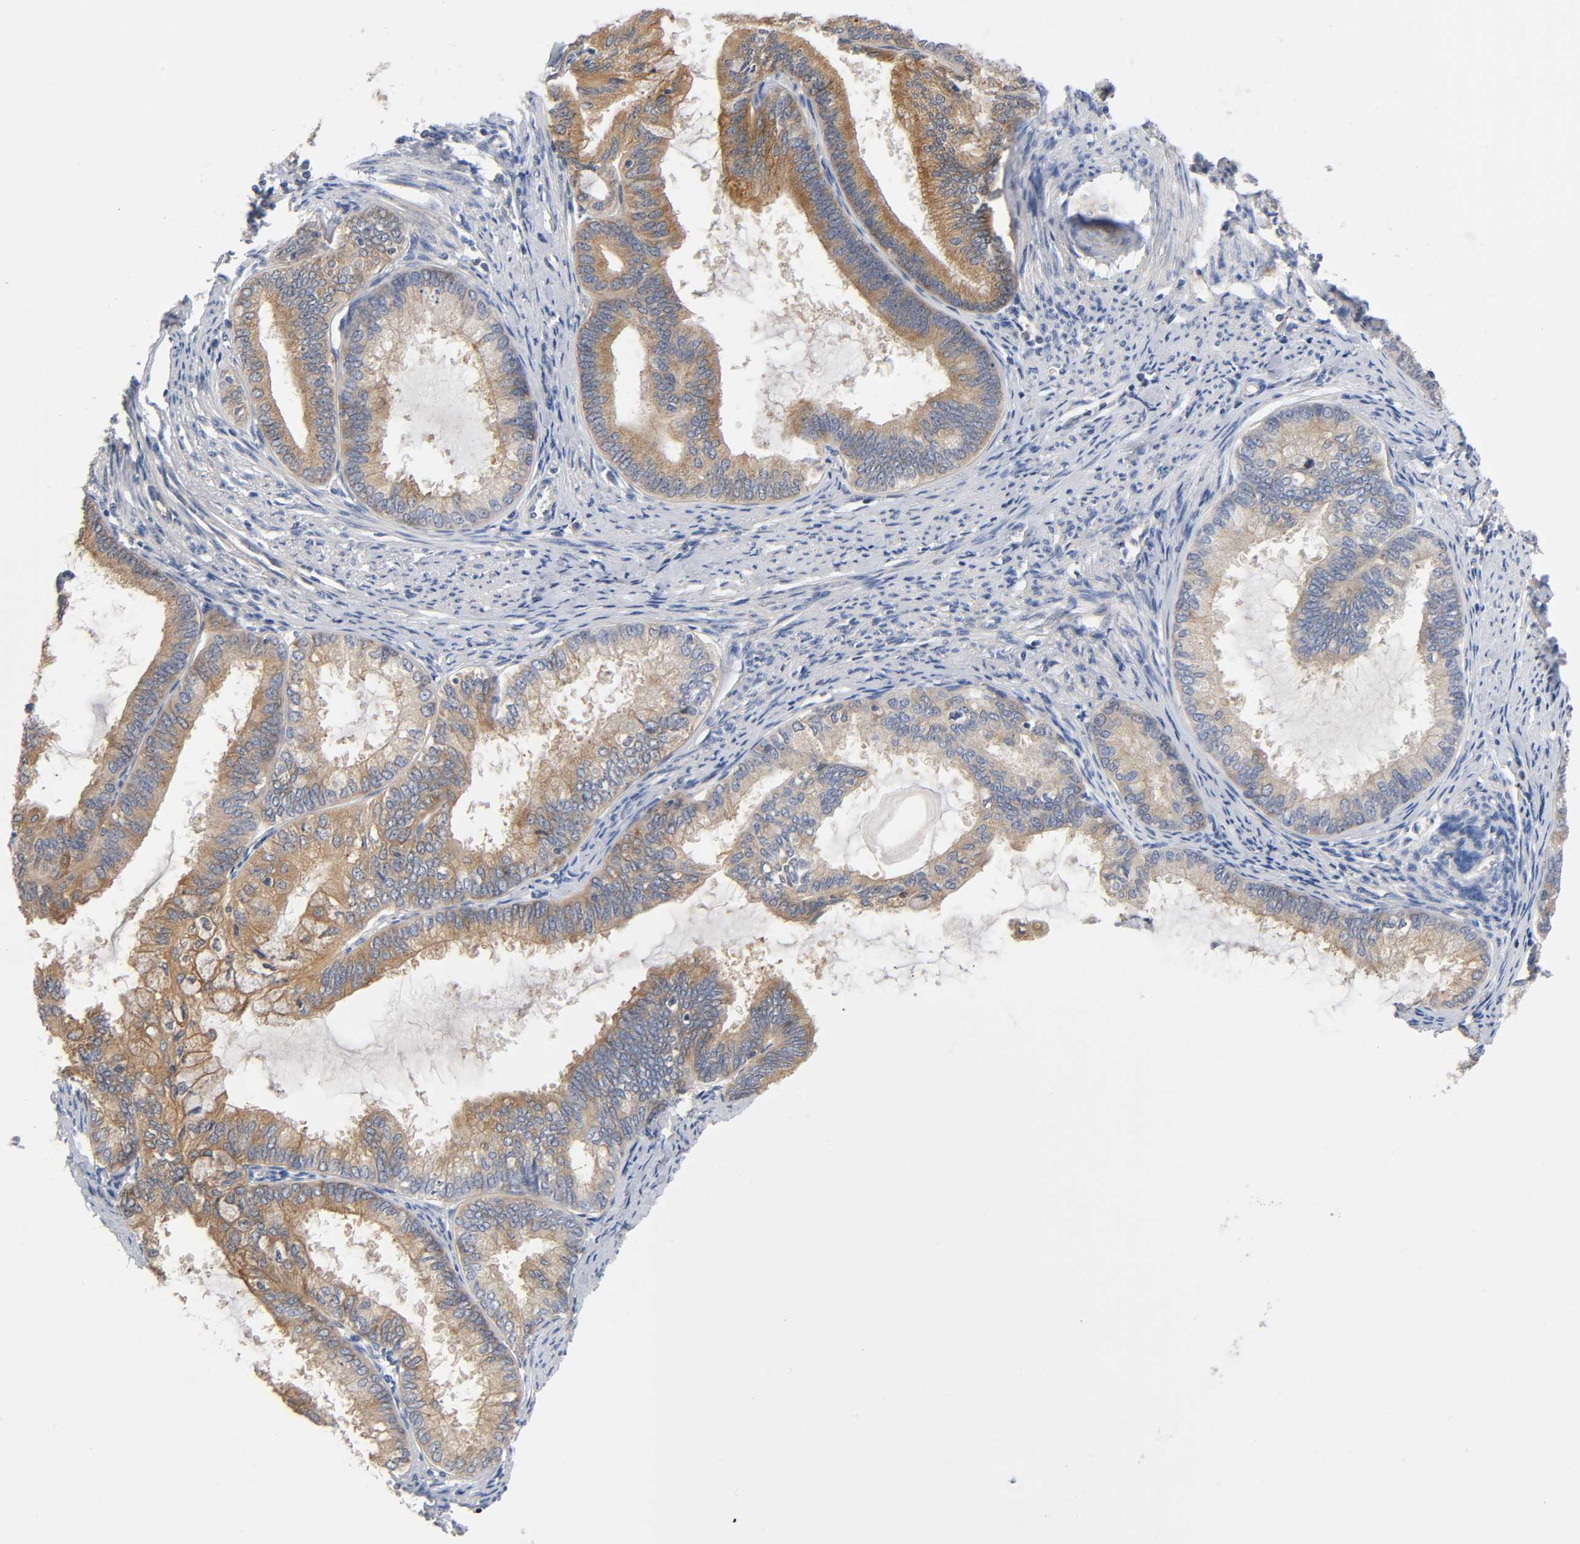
{"staining": {"intensity": "moderate", "quantity": ">75%", "location": "cytoplasmic/membranous"}, "tissue": "endometrial cancer", "cell_type": "Tumor cells", "image_type": "cancer", "snomed": [{"axis": "morphology", "description": "Adenocarcinoma, NOS"}, {"axis": "topography", "description": "Endometrium"}], "caption": "Tumor cells exhibit medium levels of moderate cytoplasmic/membranous expression in about >75% of cells in human adenocarcinoma (endometrial). (IHC, brightfield microscopy, high magnification).", "gene": "PRKAB1", "patient": {"sex": "female", "age": 86}}